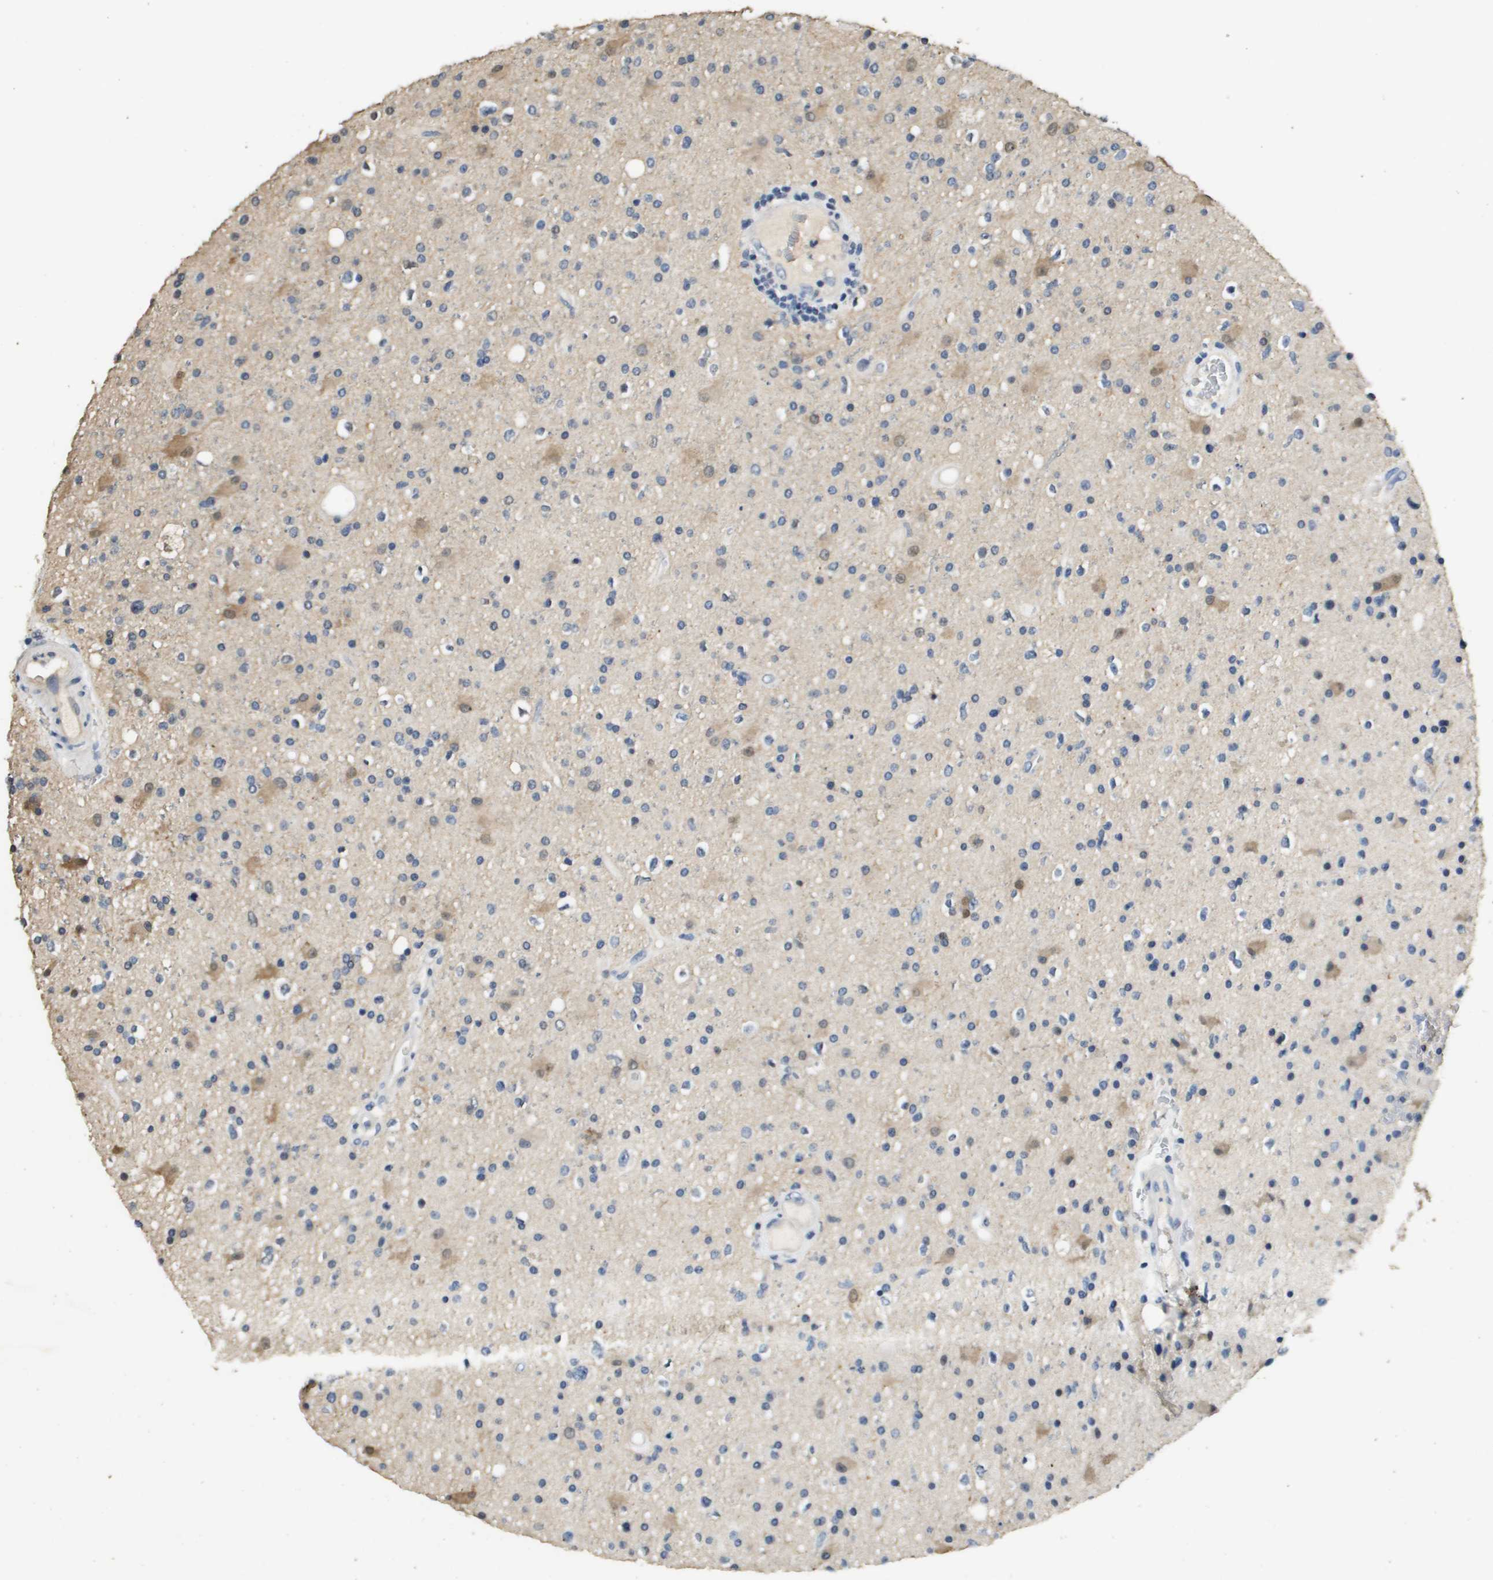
{"staining": {"intensity": "moderate", "quantity": "<25%", "location": "cytoplasmic/membranous,nuclear"}, "tissue": "glioma", "cell_type": "Tumor cells", "image_type": "cancer", "snomed": [{"axis": "morphology", "description": "Glioma, malignant, High grade"}, {"axis": "topography", "description": "Brain"}], "caption": "Tumor cells demonstrate moderate cytoplasmic/membranous and nuclear staining in approximately <25% of cells in malignant high-grade glioma.", "gene": "MT3", "patient": {"sex": "male", "age": 33}}